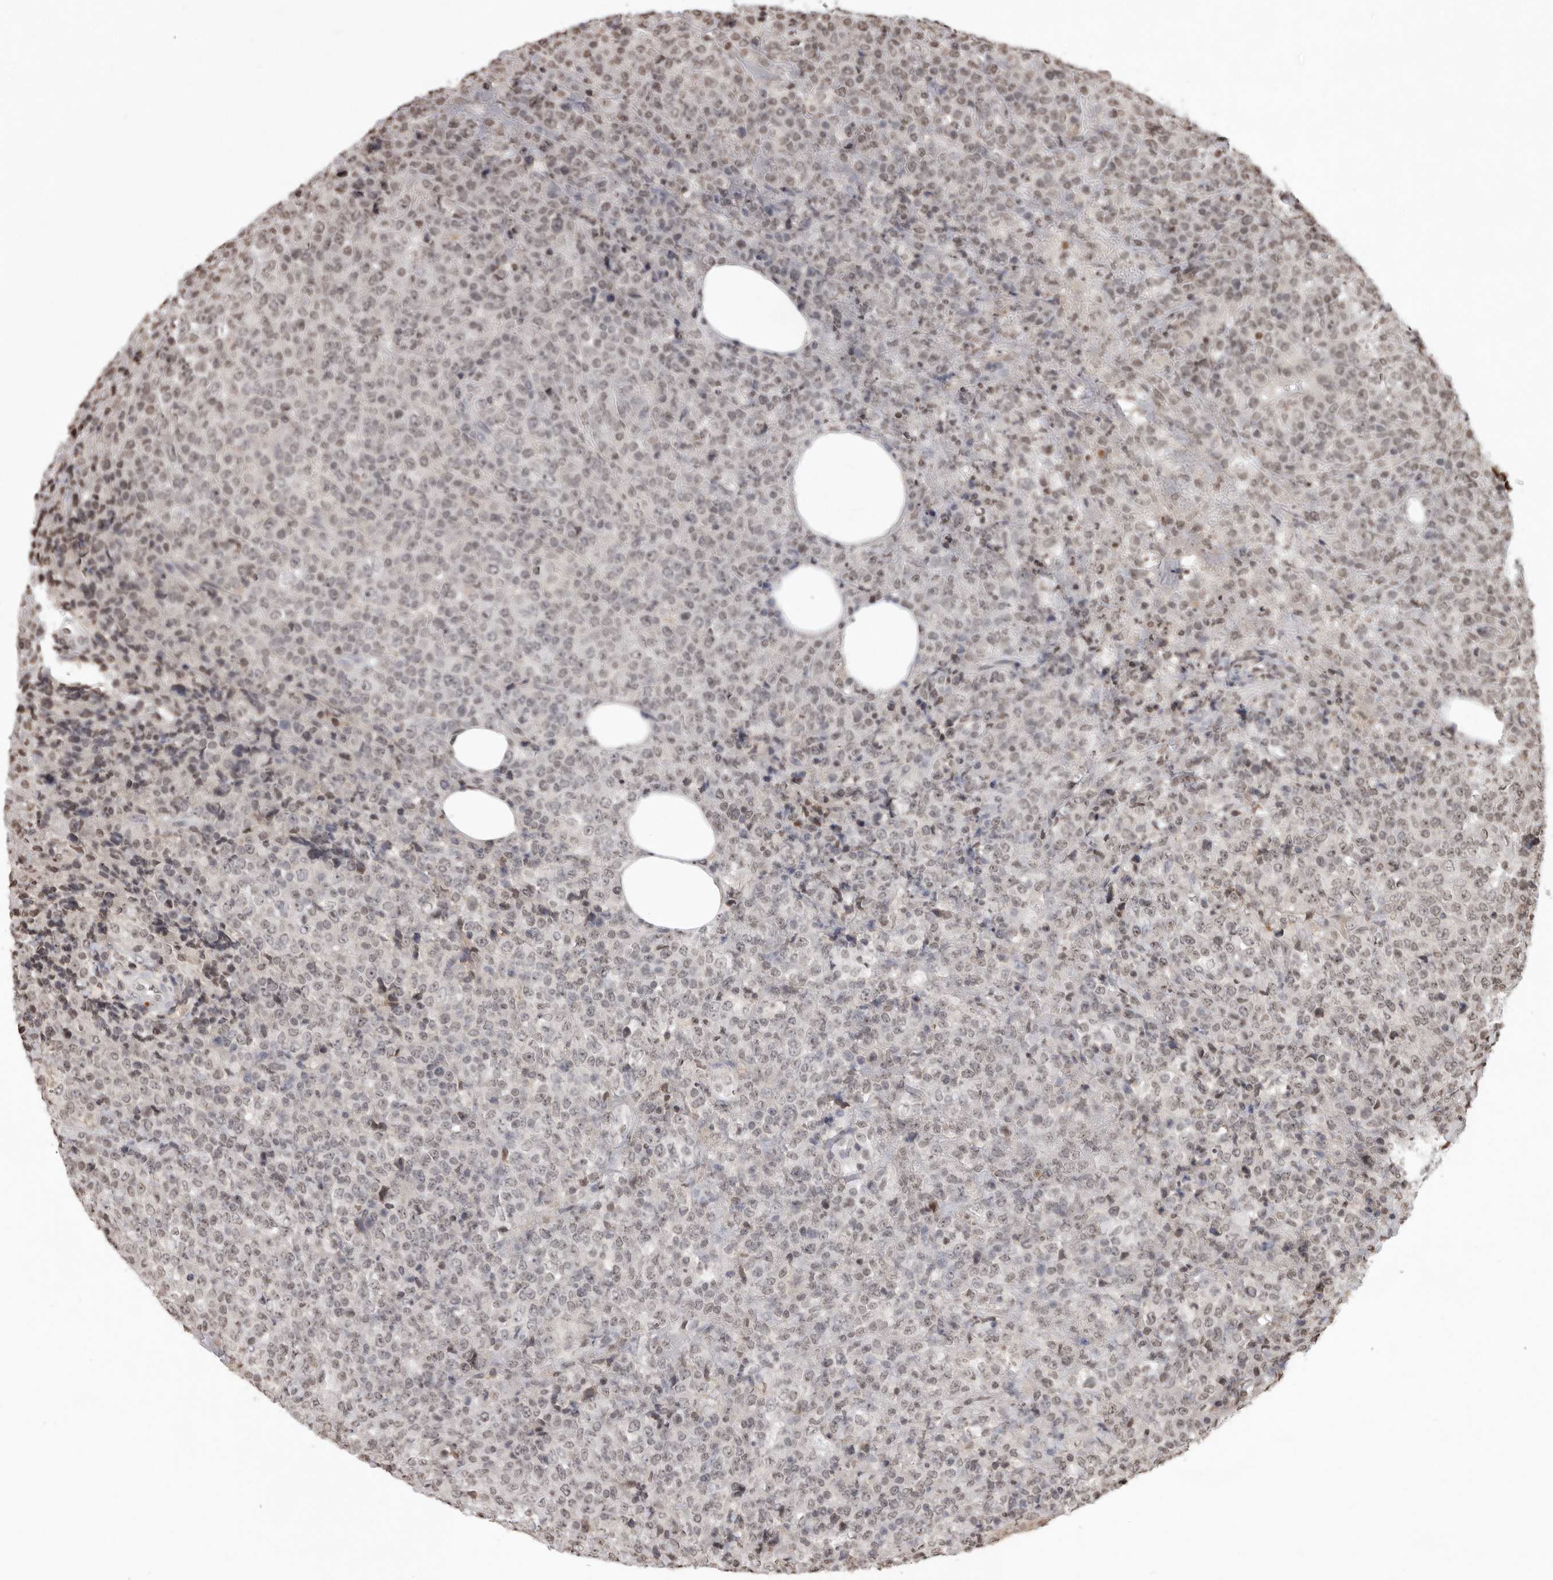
{"staining": {"intensity": "weak", "quantity": "<25%", "location": "nuclear"}, "tissue": "lymphoma", "cell_type": "Tumor cells", "image_type": "cancer", "snomed": [{"axis": "morphology", "description": "Malignant lymphoma, non-Hodgkin's type, High grade"}, {"axis": "topography", "description": "Lymph node"}], "caption": "High-grade malignant lymphoma, non-Hodgkin's type was stained to show a protein in brown. There is no significant positivity in tumor cells.", "gene": "WDR45", "patient": {"sex": "male", "age": 13}}